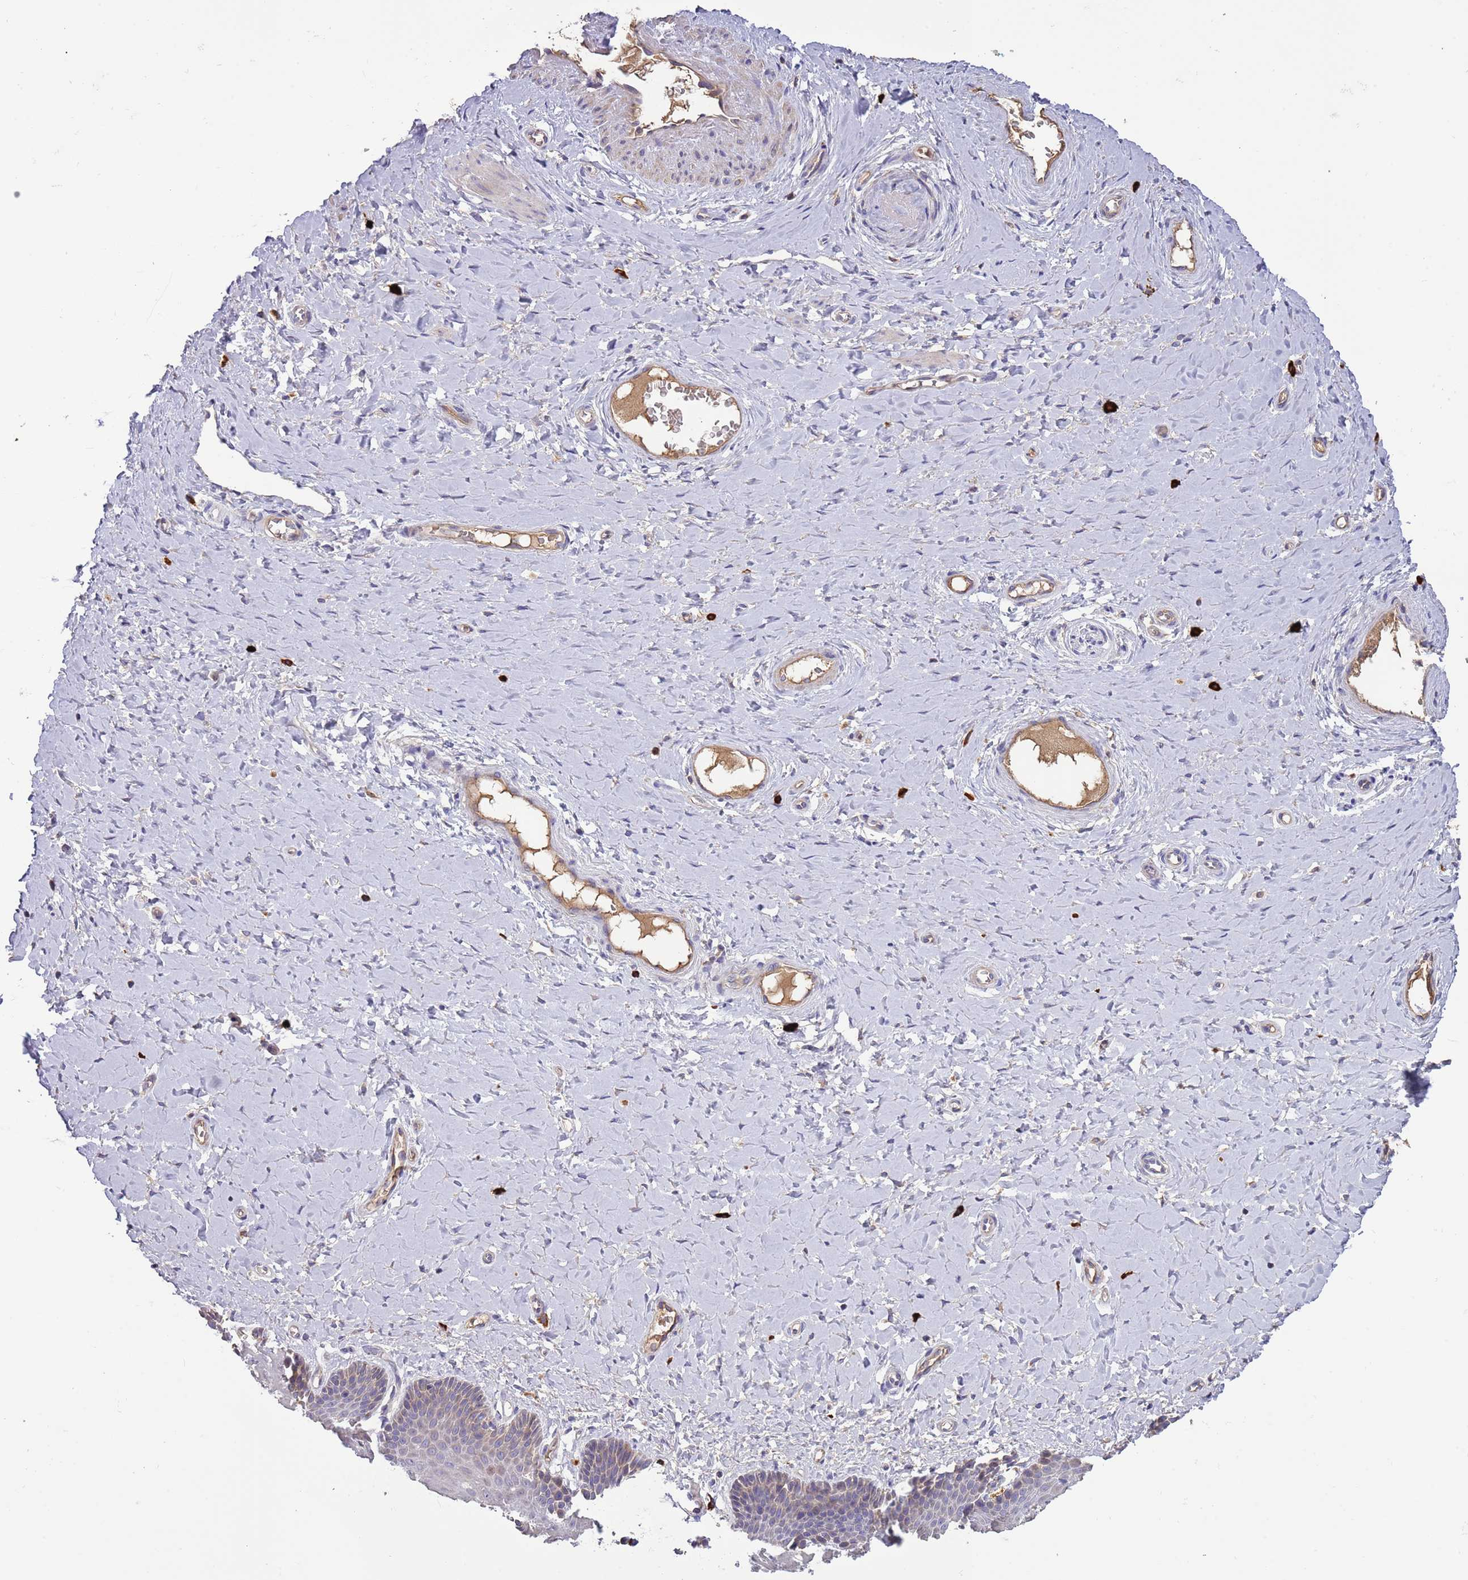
{"staining": {"intensity": "weak", "quantity": "<25%", "location": "cytoplasmic/membranous"}, "tissue": "vagina", "cell_type": "Squamous epithelial cells", "image_type": "normal", "snomed": [{"axis": "morphology", "description": "Normal tissue, NOS"}, {"axis": "topography", "description": "Vagina"}], "caption": "The IHC micrograph has no significant positivity in squamous epithelial cells of vagina.", "gene": "TRMO", "patient": {"sex": "female", "age": 65}}